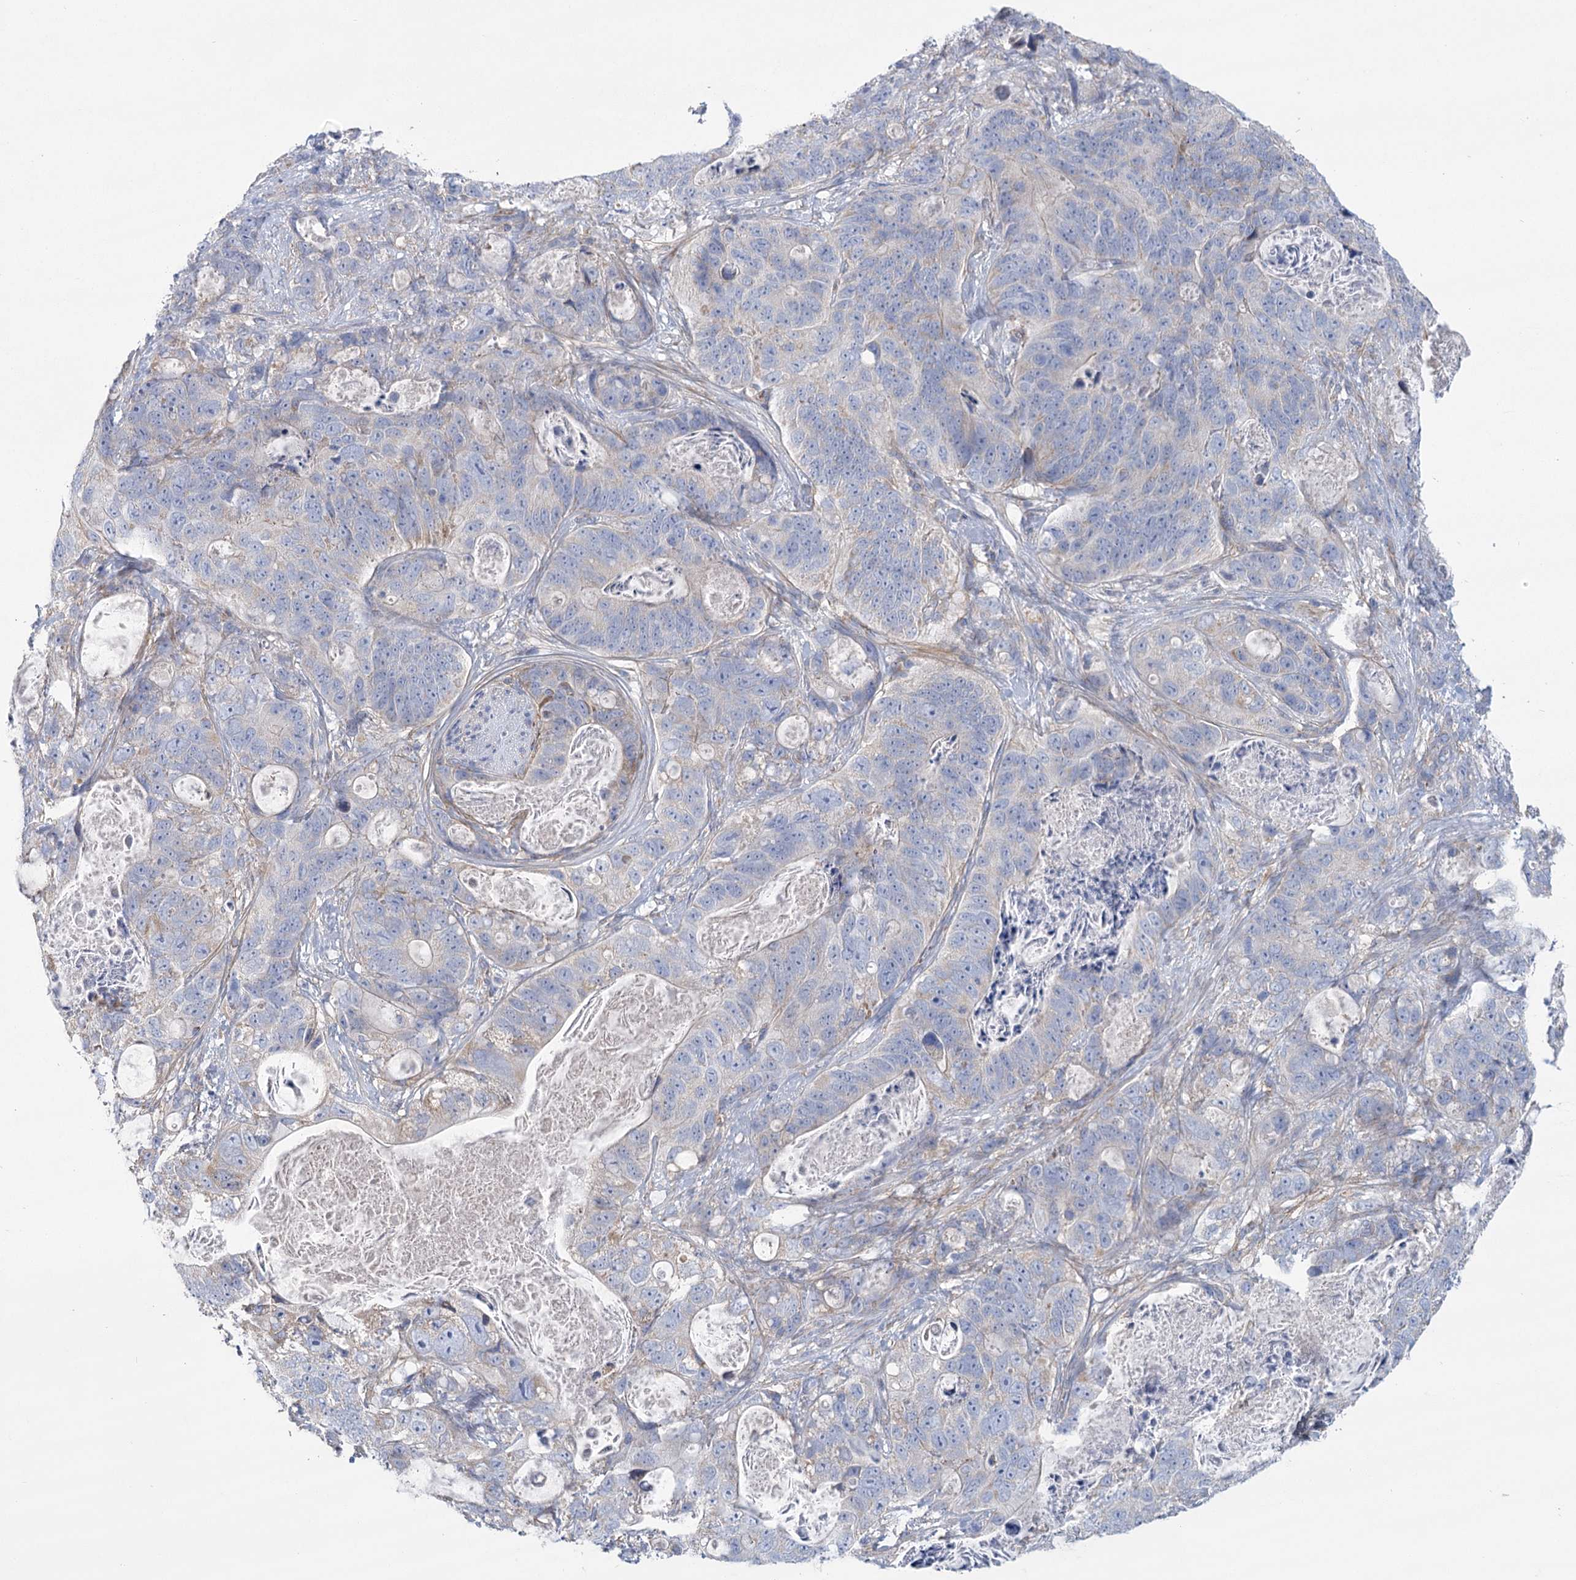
{"staining": {"intensity": "negative", "quantity": "none", "location": "none"}, "tissue": "stomach cancer", "cell_type": "Tumor cells", "image_type": "cancer", "snomed": [{"axis": "morphology", "description": "Normal tissue, NOS"}, {"axis": "morphology", "description": "Adenocarcinoma, NOS"}, {"axis": "topography", "description": "Stomach"}], "caption": "High power microscopy image of an immunohistochemistry image of adenocarcinoma (stomach), revealing no significant expression in tumor cells. (Brightfield microscopy of DAB immunohistochemistry (IHC) at high magnification).", "gene": "SNX7", "patient": {"sex": "female", "age": 89}}